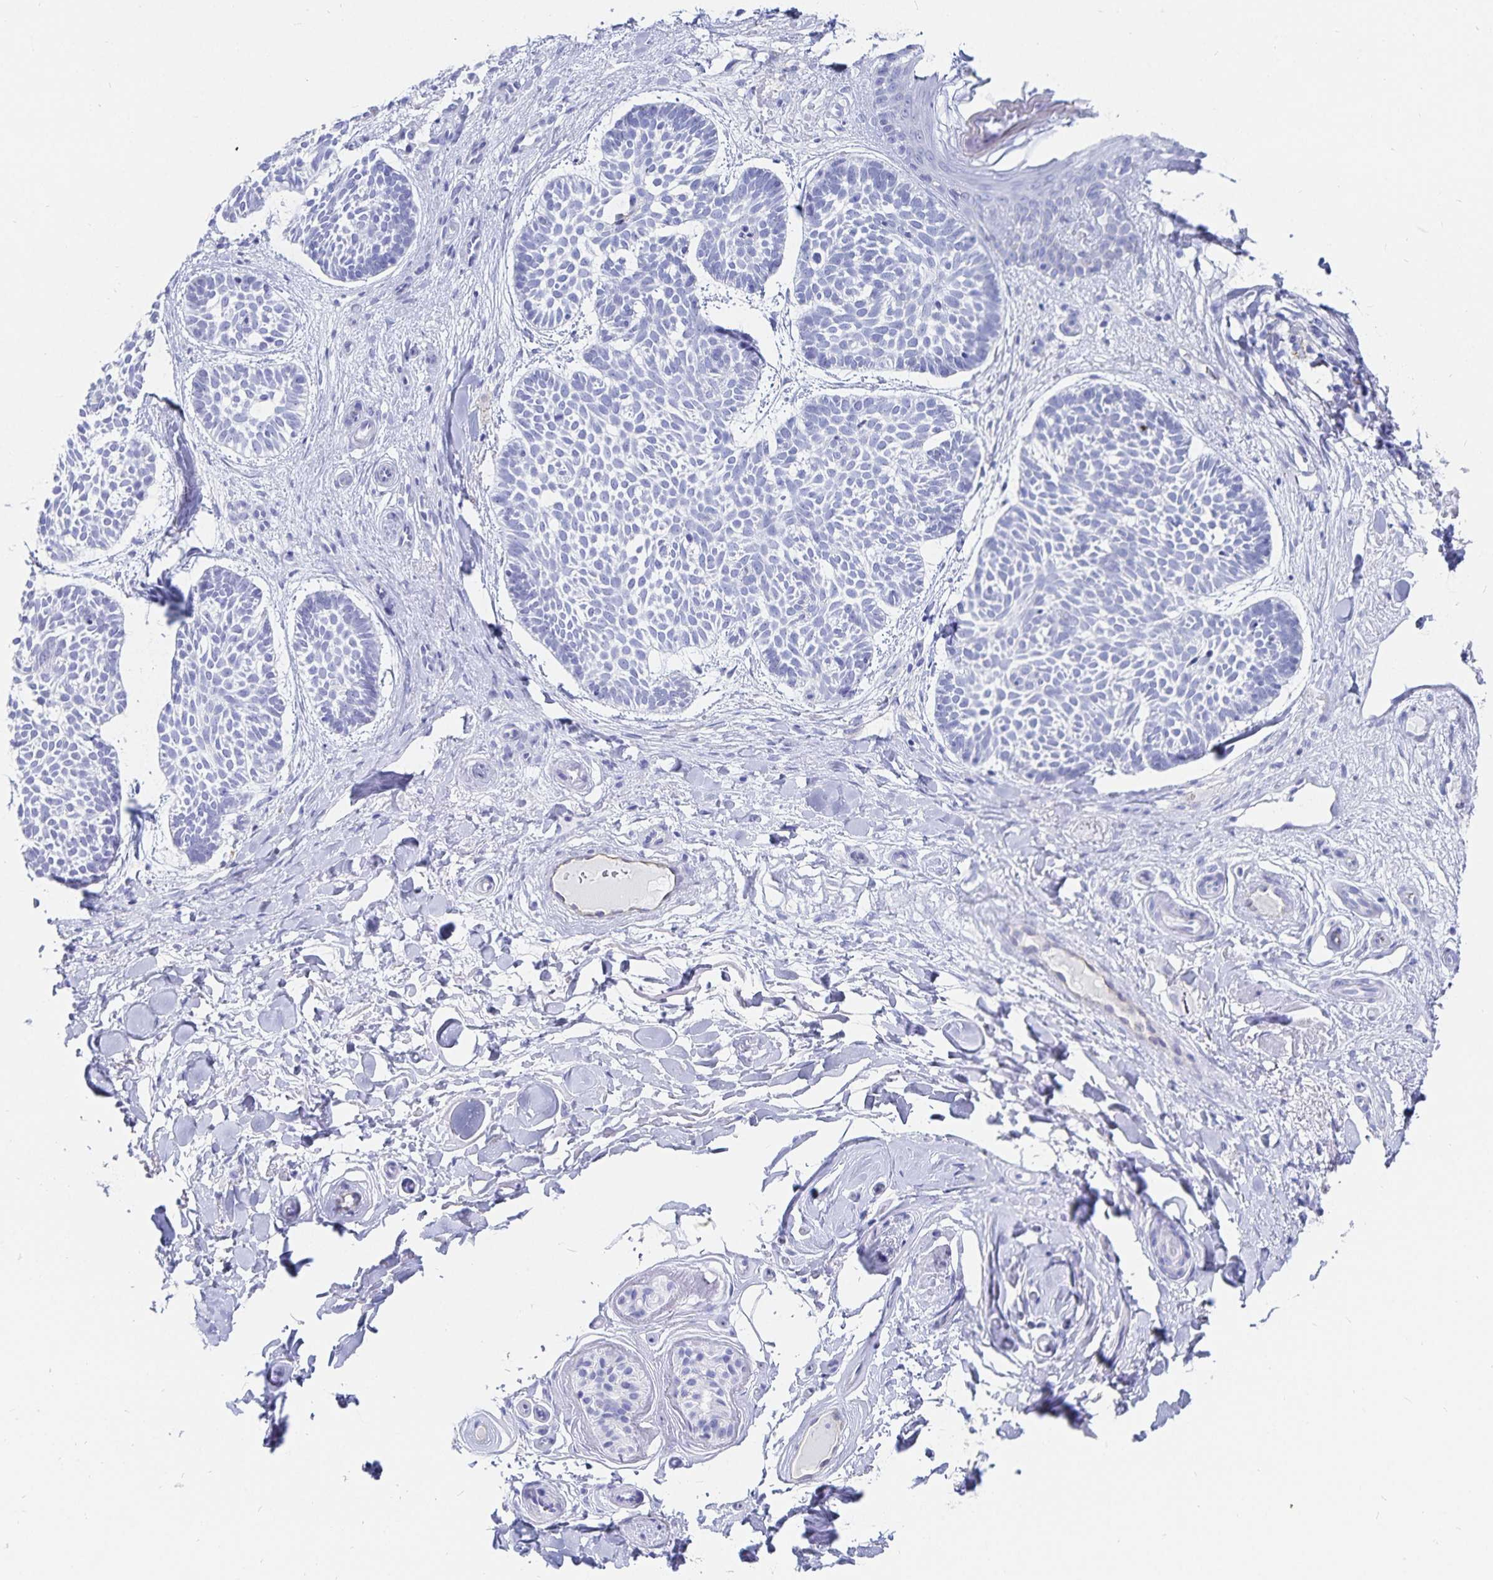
{"staining": {"intensity": "negative", "quantity": "none", "location": "none"}, "tissue": "skin cancer", "cell_type": "Tumor cells", "image_type": "cancer", "snomed": [{"axis": "morphology", "description": "Basal cell carcinoma"}, {"axis": "topography", "description": "Skin"}], "caption": "The photomicrograph demonstrates no staining of tumor cells in basal cell carcinoma (skin).", "gene": "INSL5", "patient": {"sex": "male", "age": 89}}